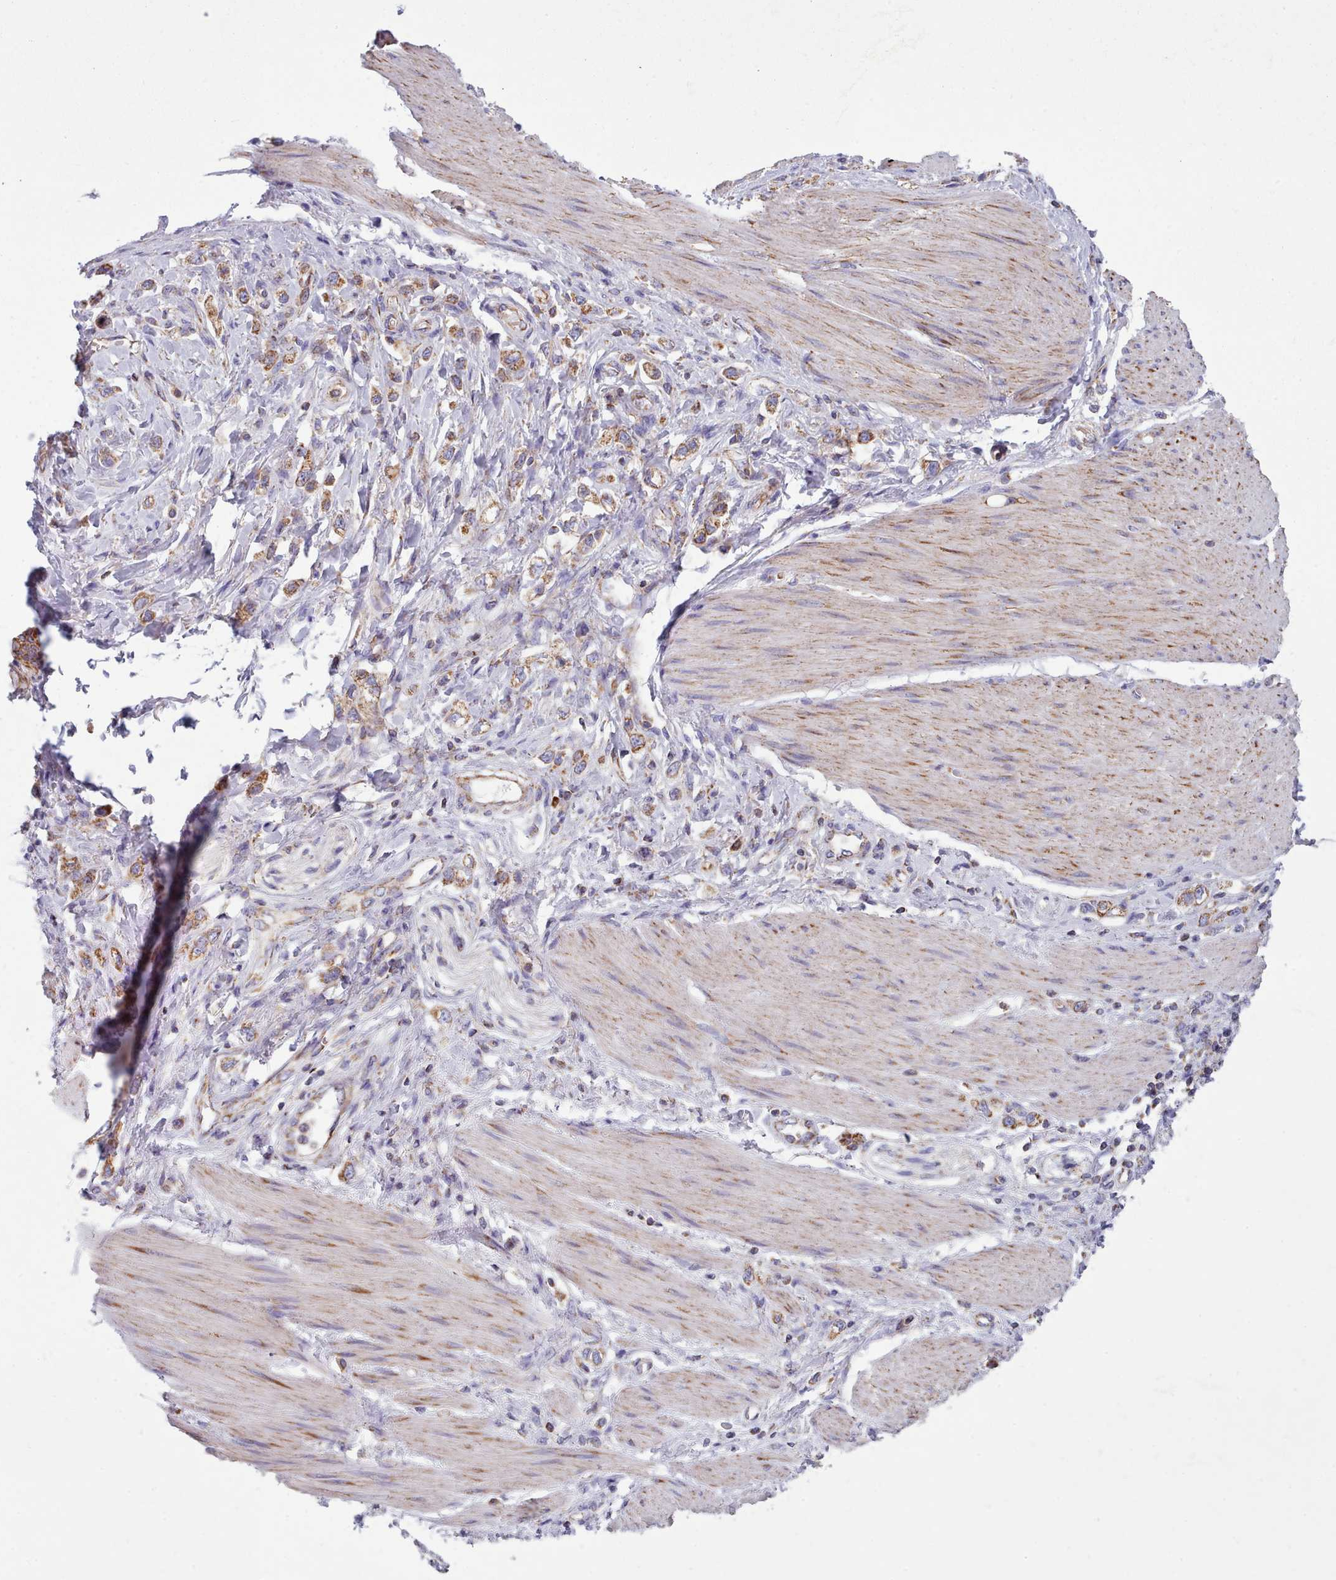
{"staining": {"intensity": "moderate", "quantity": ">75%", "location": "cytoplasmic/membranous"}, "tissue": "stomach cancer", "cell_type": "Tumor cells", "image_type": "cancer", "snomed": [{"axis": "morphology", "description": "Adenocarcinoma, NOS"}, {"axis": "topography", "description": "Stomach"}], "caption": "Human stomach cancer (adenocarcinoma) stained for a protein (brown) exhibits moderate cytoplasmic/membranous positive staining in approximately >75% of tumor cells.", "gene": "SRP54", "patient": {"sex": "female", "age": 65}}